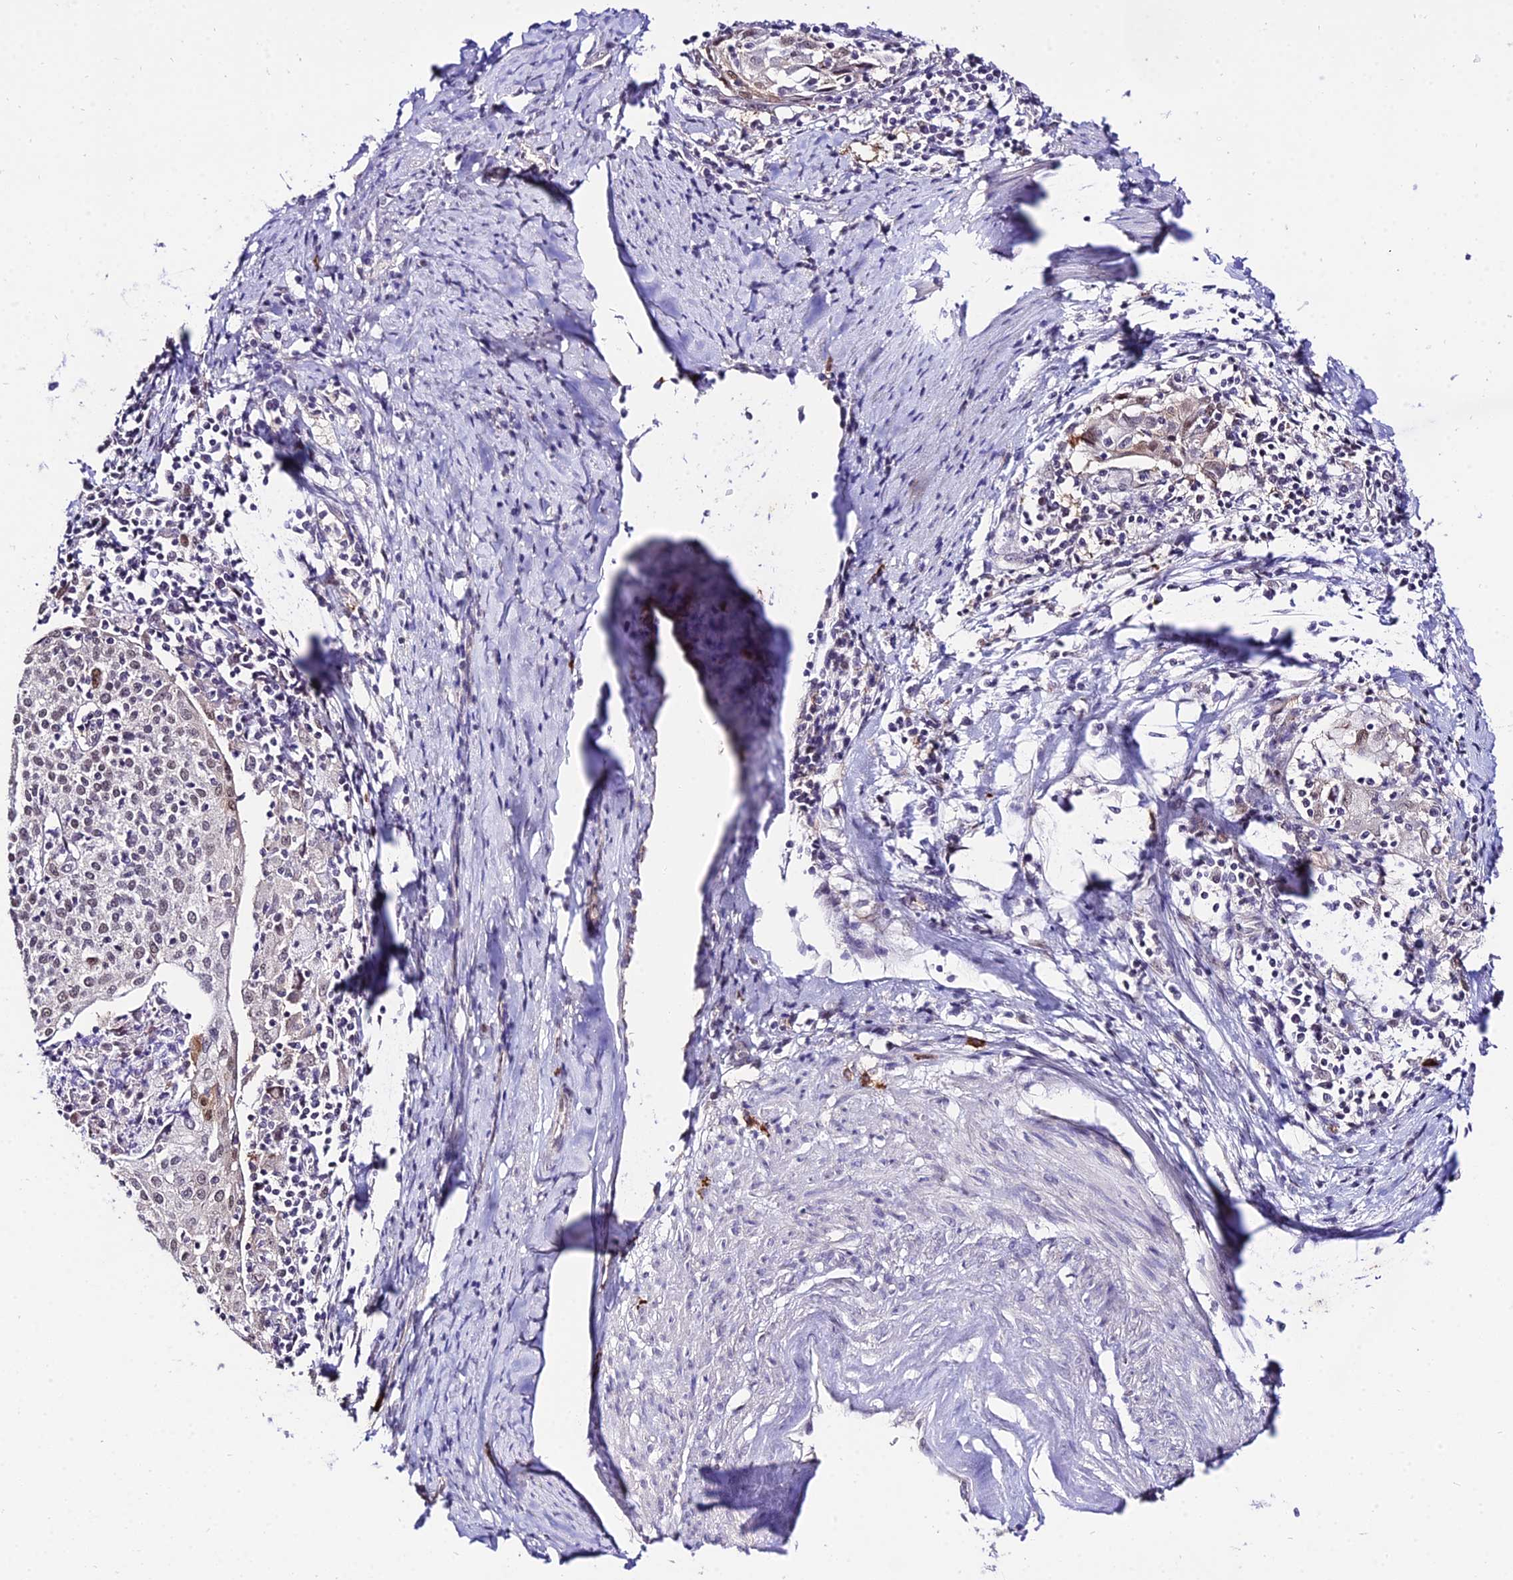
{"staining": {"intensity": "weak", "quantity": "25%-75%", "location": "nuclear"}, "tissue": "cervical cancer", "cell_type": "Tumor cells", "image_type": "cancer", "snomed": [{"axis": "morphology", "description": "Squamous cell carcinoma, NOS"}, {"axis": "topography", "description": "Cervix"}], "caption": "The micrograph exhibits a brown stain indicating the presence of a protein in the nuclear of tumor cells in cervical squamous cell carcinoma. Immunohistochemistry (ihc) stains the protein of interest in brown and the nuclei are stained blue.", "gene": "POLR2I", "patient": {"sex": "female", "age": 52}}